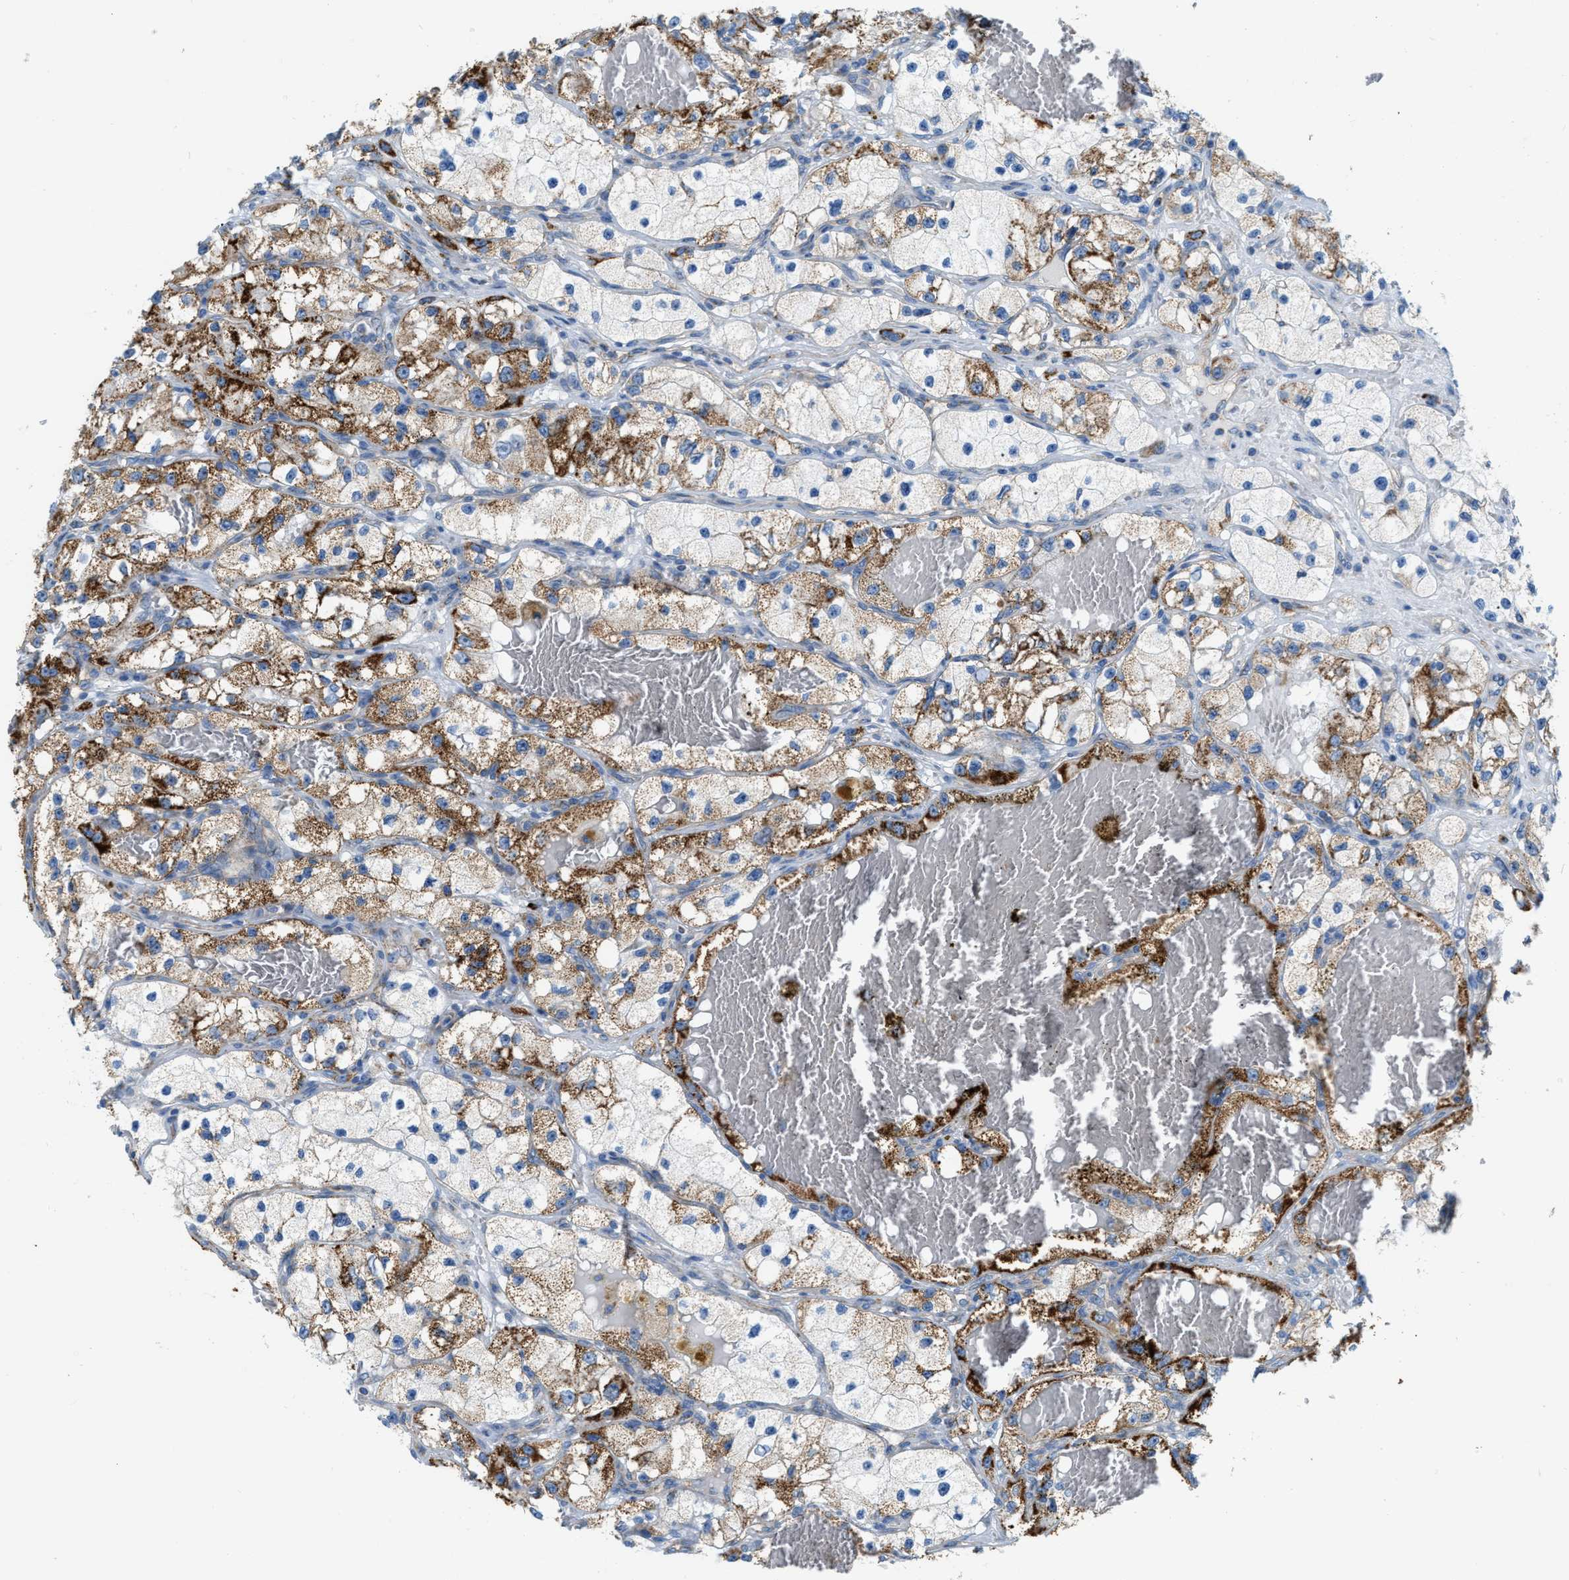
{"staining": {"intensity": "strong", "quantity": "25%-75%", "location": "cytoplasmic/membranous"}, "tissue": "renal cancer", "cell_type": "Tumor cells", "image_type": "cancer", "snomed": [{"axis": "morphology", "description": "Adenocarcinoma, NOS"}, {"axis": "topography", "description": "Kidney"}], "caption": "Immunohistochemical staining of renal cancer (adenocarcinoma) shows high levels of strong cytoplasmic/membranous staining in about 25%-75% of tumor cells. (DAB IHC with brightfield microscopy, high magnification).", "gene": "JADE1", "patient": {"sex": "female", "age": 57}}